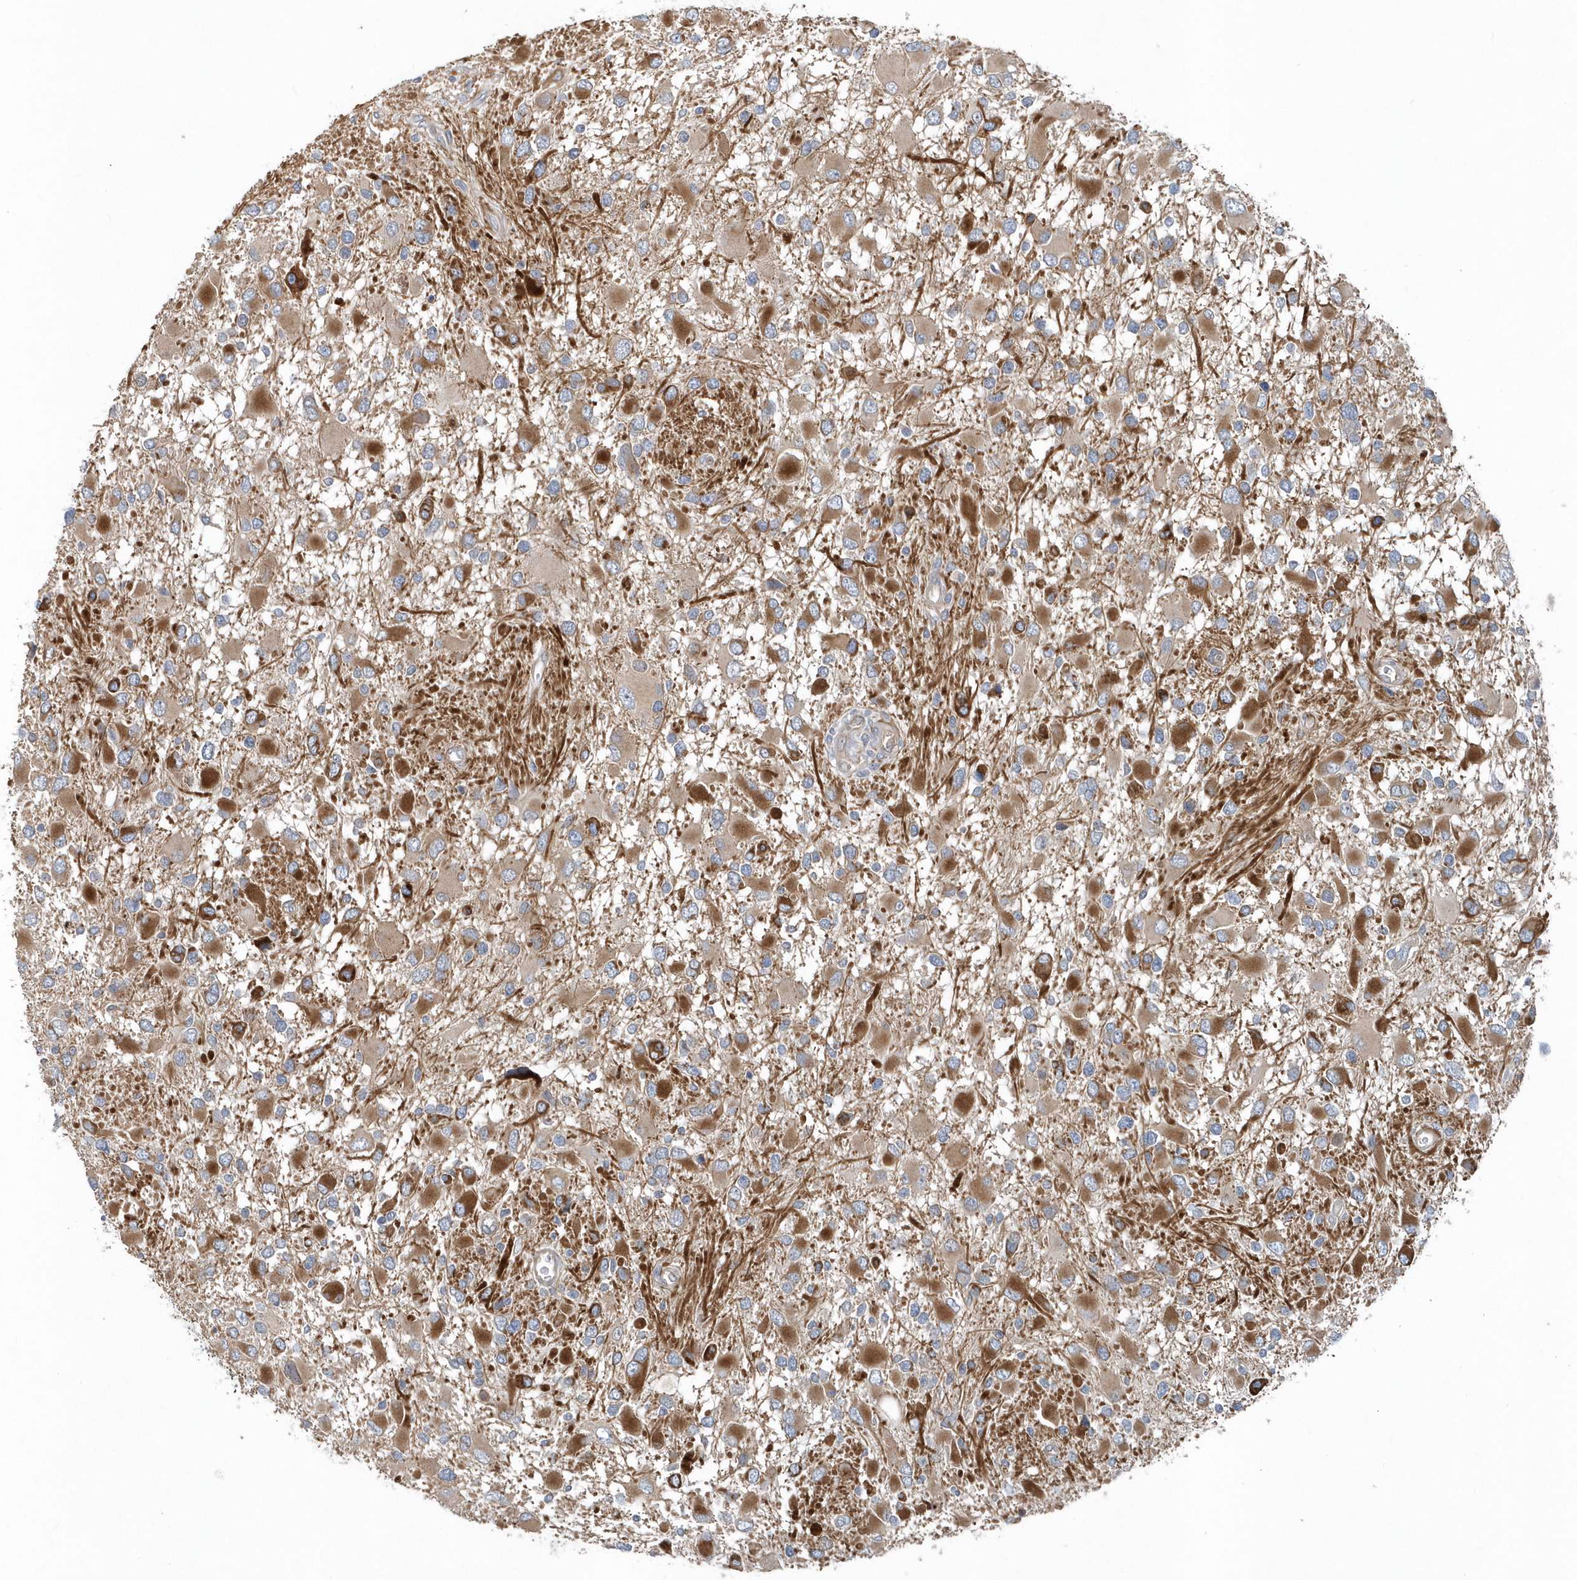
{"staining": {"intensity": "strong", "quantity": "<25%", "location": "cytoplasmic/membranous"}, "tissue": "glioma", "cell_type": "Tumor cells", "image_type": "cancer", "snomed": [{"axis": "morphology", "description": "Glioma, malignant, High grade"}, {"axis": "topography", "description": "Brain"}], "caption": "The image exhibits immunohistochemical staining of malignant glioma (high-grade). There is strong cytoplasmic/membranous staining is appreciated in approximately <25% of tumor cells.", "gene": "MCC", "patient": {"sex": "male", "age": 53}}